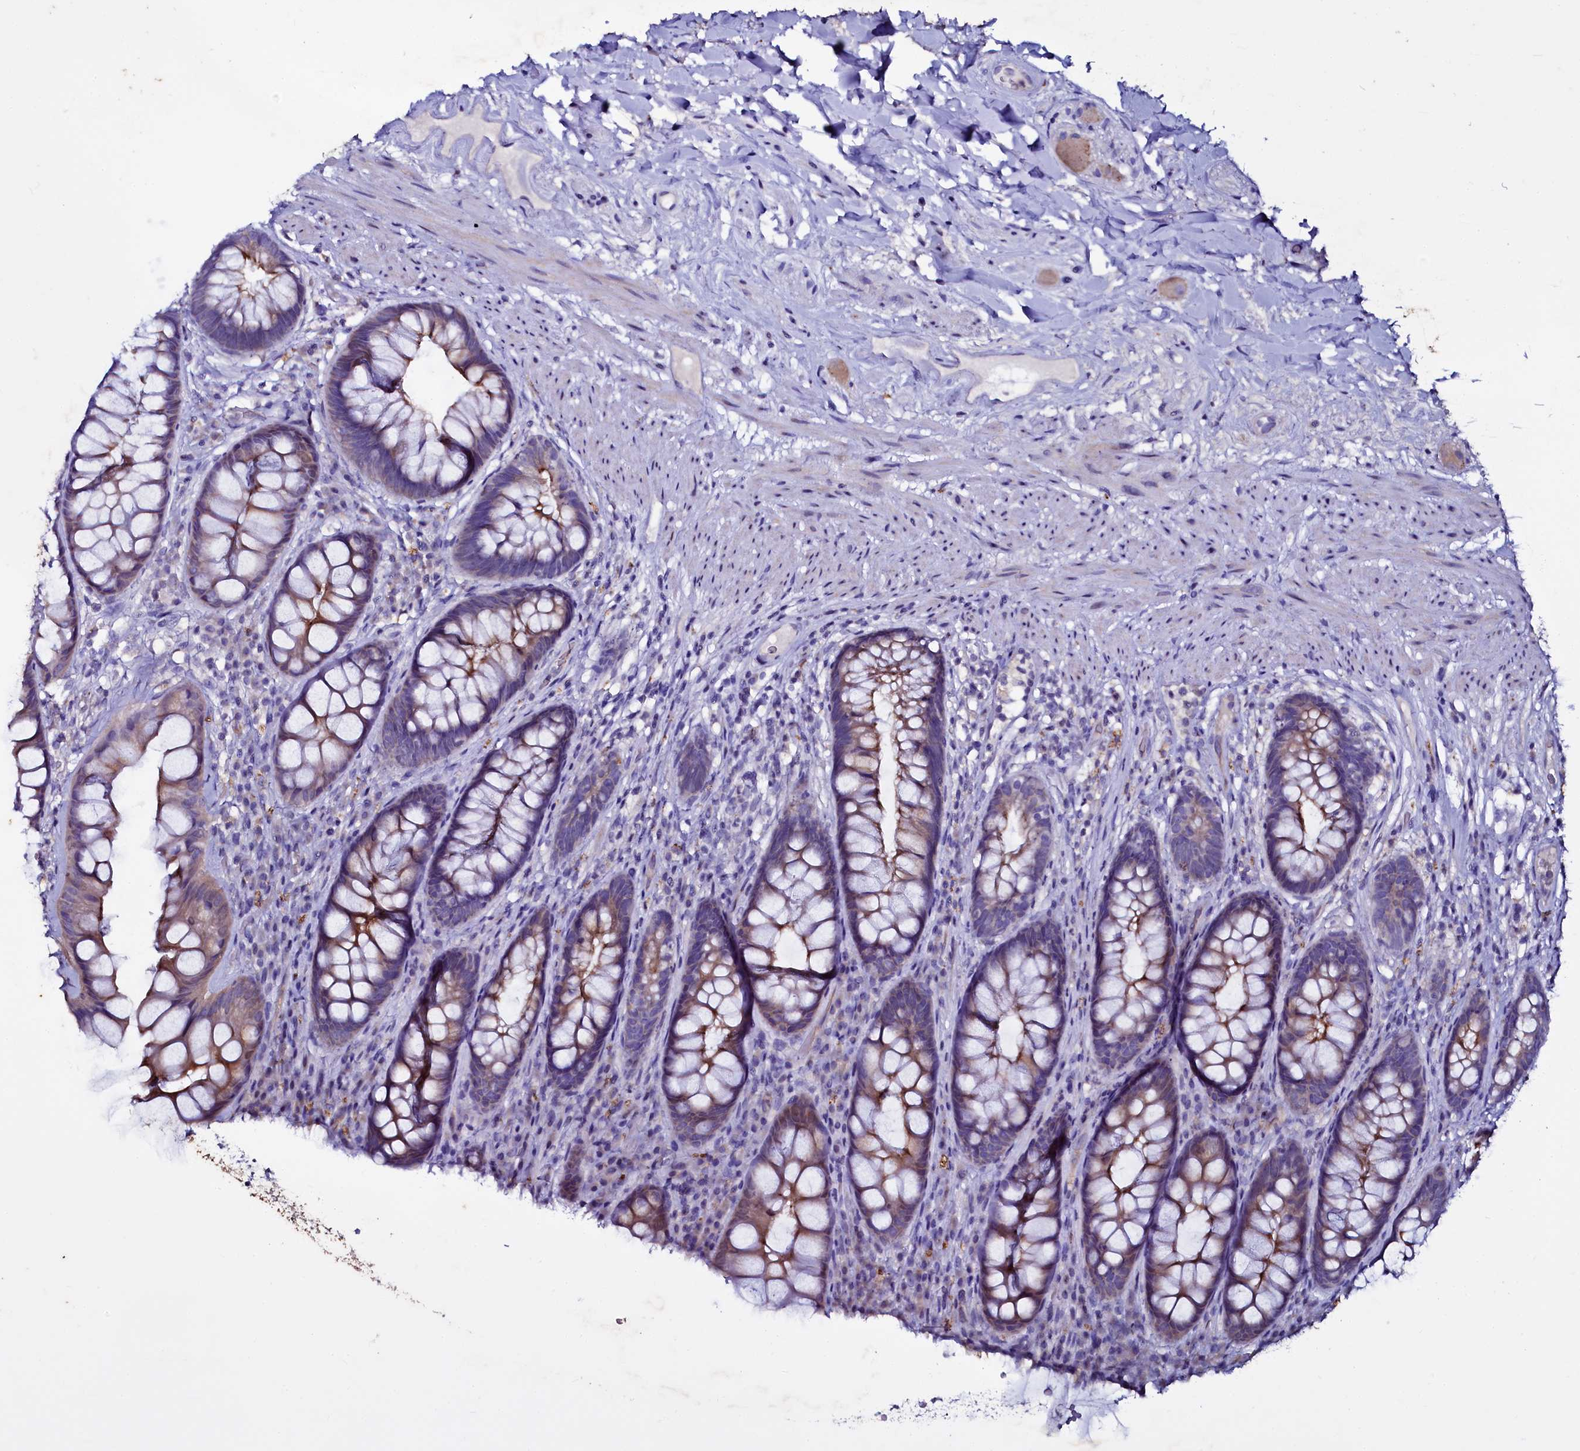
{"staining": {"intensity": "moderate", "quantity": "25%-75%", "location": "cytoplasmic/membranous"}, "tissue": "rectum", "cell_type": "Glandular cells", "image_type": "normal", "snomed": [{"axis": "morphology", "description": "Normal tissue, NOS"}, {"axis": "topography", "description": "Rectum"}], "caption": "About 25%-75% of glandular cells in unremarkable human rectum show moderate cytoplasmic/membranous protein staining as visualized by brown immunohistochemical staining.", "gene": "SELENOT", "patient": {"sex": "male", "age": 74}}